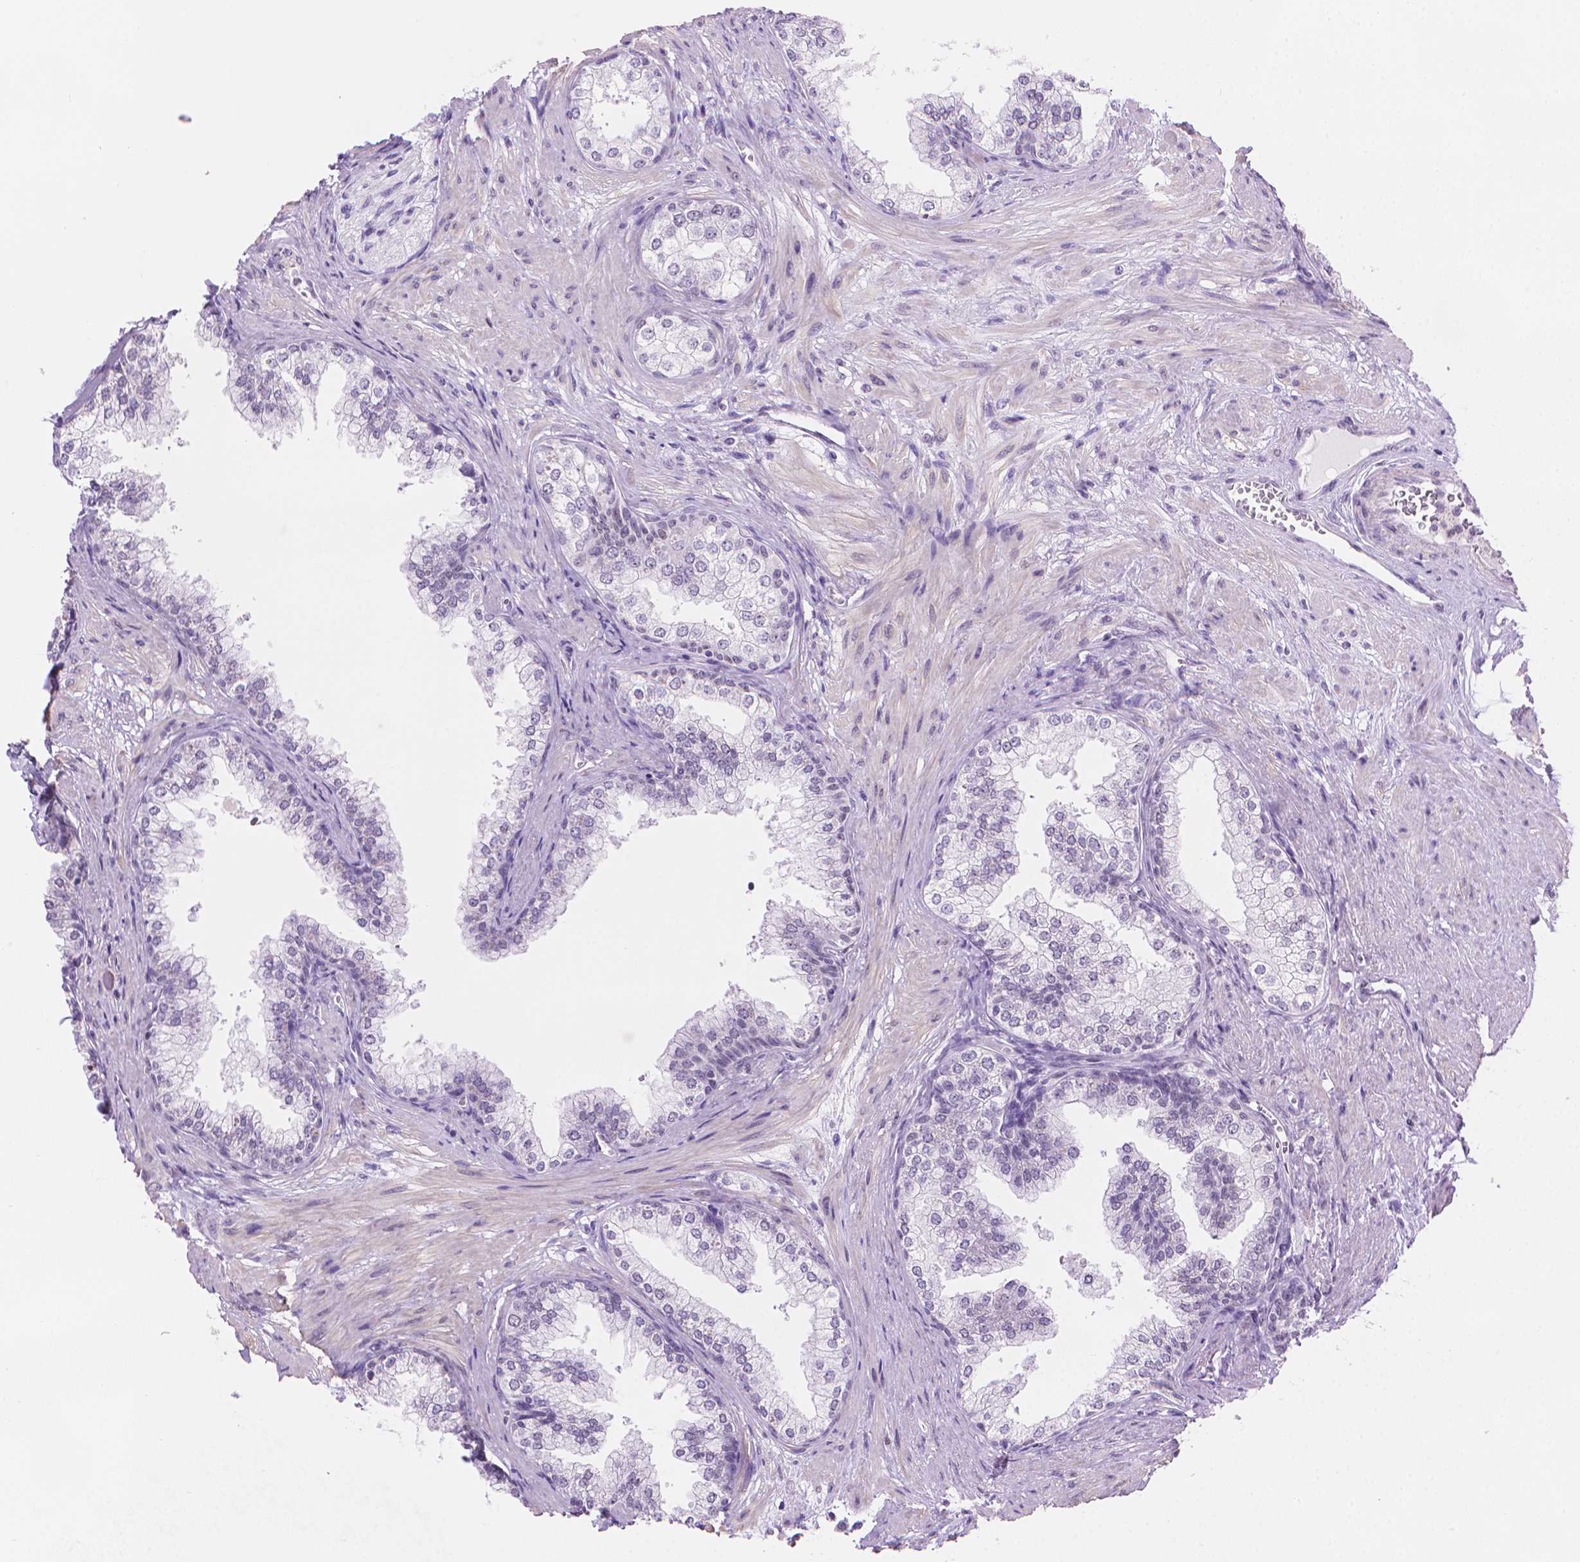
{"staining": {"intensity": "moderate", "quantity": "25%-75%", "location": "nuclear"}, "tissue": "prostate", "cell_type": "Glandular cells", "image_type": "normal", "snomed": [{"axis": "morphology", "description": "Normal tissue, NOS"}, {"axis": "topography", "description": "Prostate"}], "caption": "Immunohistochemistry (IHC) (DAB) staining of benign prostate reveals moderate nuclear protein staining in approximately 25%-75% of glandular cells.", "gene": "UBN1", "patient": {"sex": "male", "age": 79}}